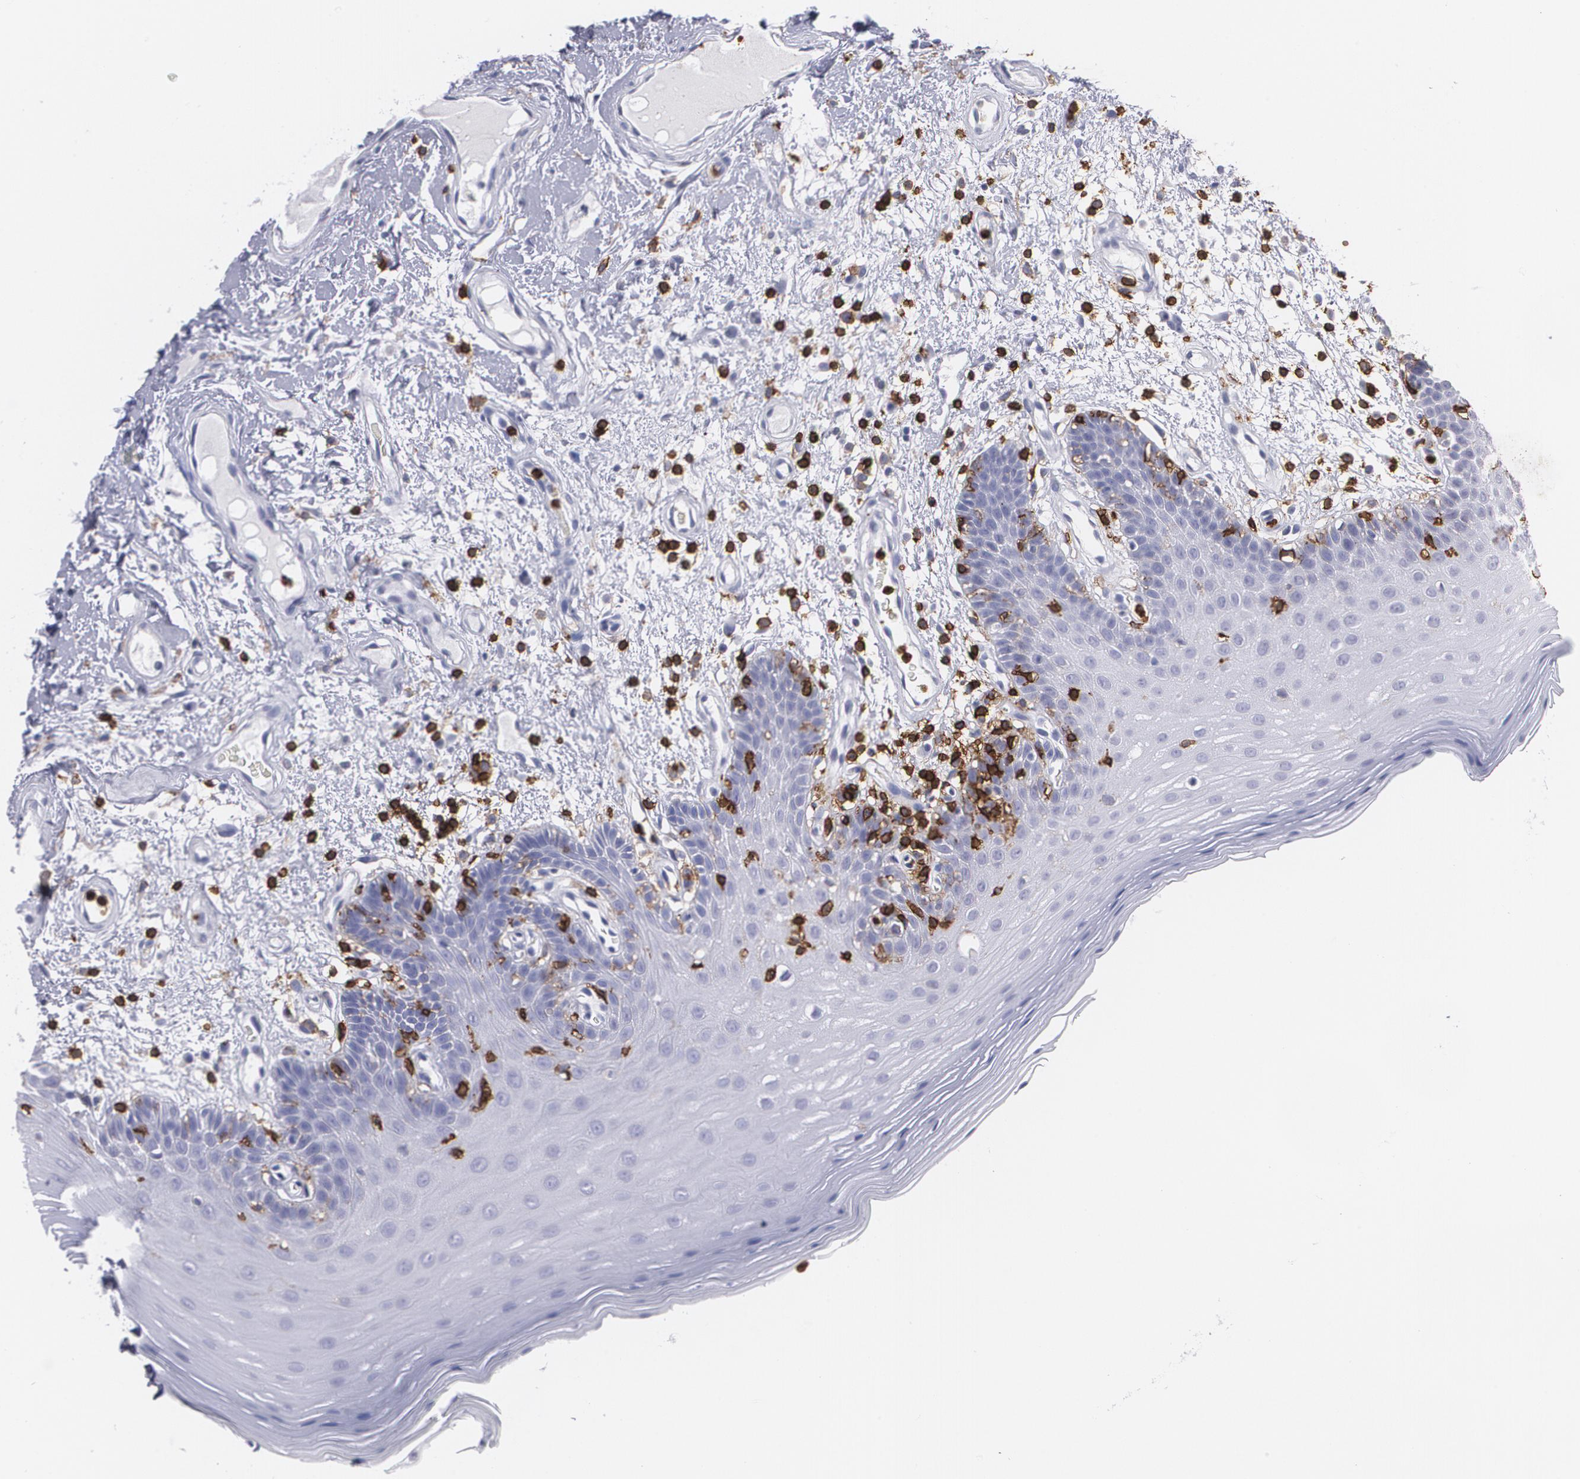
{"staining": {"intensity": "negative", "quantity": "none", "location": "none"}, "tissue": "oral mucosa", "cell_type": "Squamous epithelial cells", "image_type": "normal", "snomed": [{"axis": "morphology", "description": "Normal tissue, NOS"}, {"axis": "morphology", "description": "Squamous cell carcinoma, NOS"}, {"axis": "topography", "description": "Skeletal muscle"}, {"axis": "topography", "description": "Oral tissue"}, {"axis": "topography", "description": "Head-Neck"}], "caption": "DAB (3,3'-diaminobenzidine) immunohistochemical staining of unremarkable human oral mucosa reveals no significant expression in squamous epithelial cells.", "gene": "PTPRC", "patient": {"sex": "male", "age": 71}}